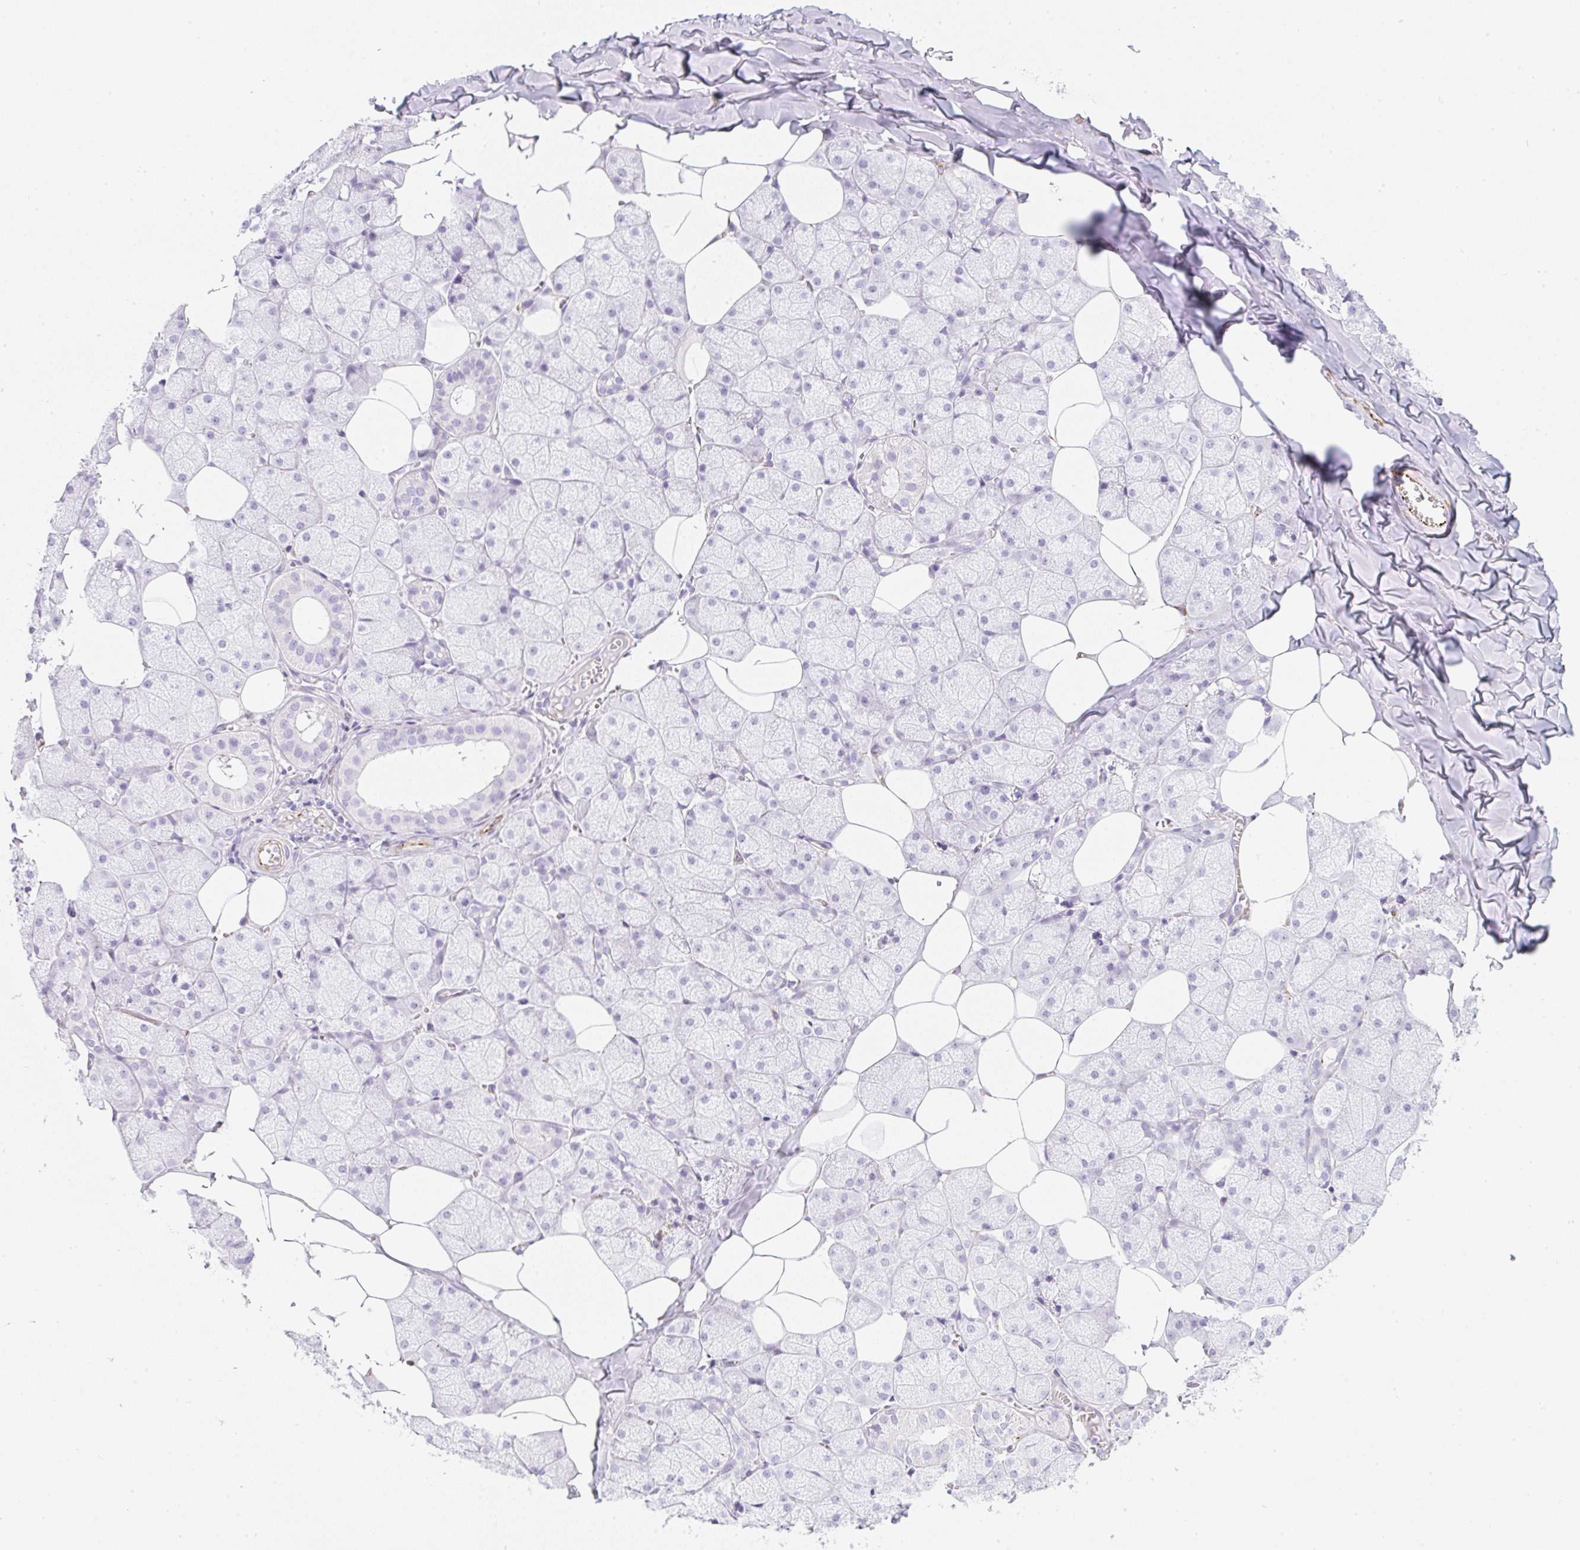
{"staining": {"intensity": "negative", "quantity": "none", "location": "none"}, "tissue": "salivary gland", "cell_type": "Glandular cells", "image_type": "normal", "snomed": [{"axis": "morphology", "description": "Normal tissue, NOS"}, {"axis": "topography", "description": "Salivary gland"}, {"axis": "topography", "description": "Peripheral nerve tissue"}], "caption": "The micrograph reveals no staining of glandular cells in benign salivary gland.", "gene": "ZNF689", "patient": {"sex": "male", "age": 38}}